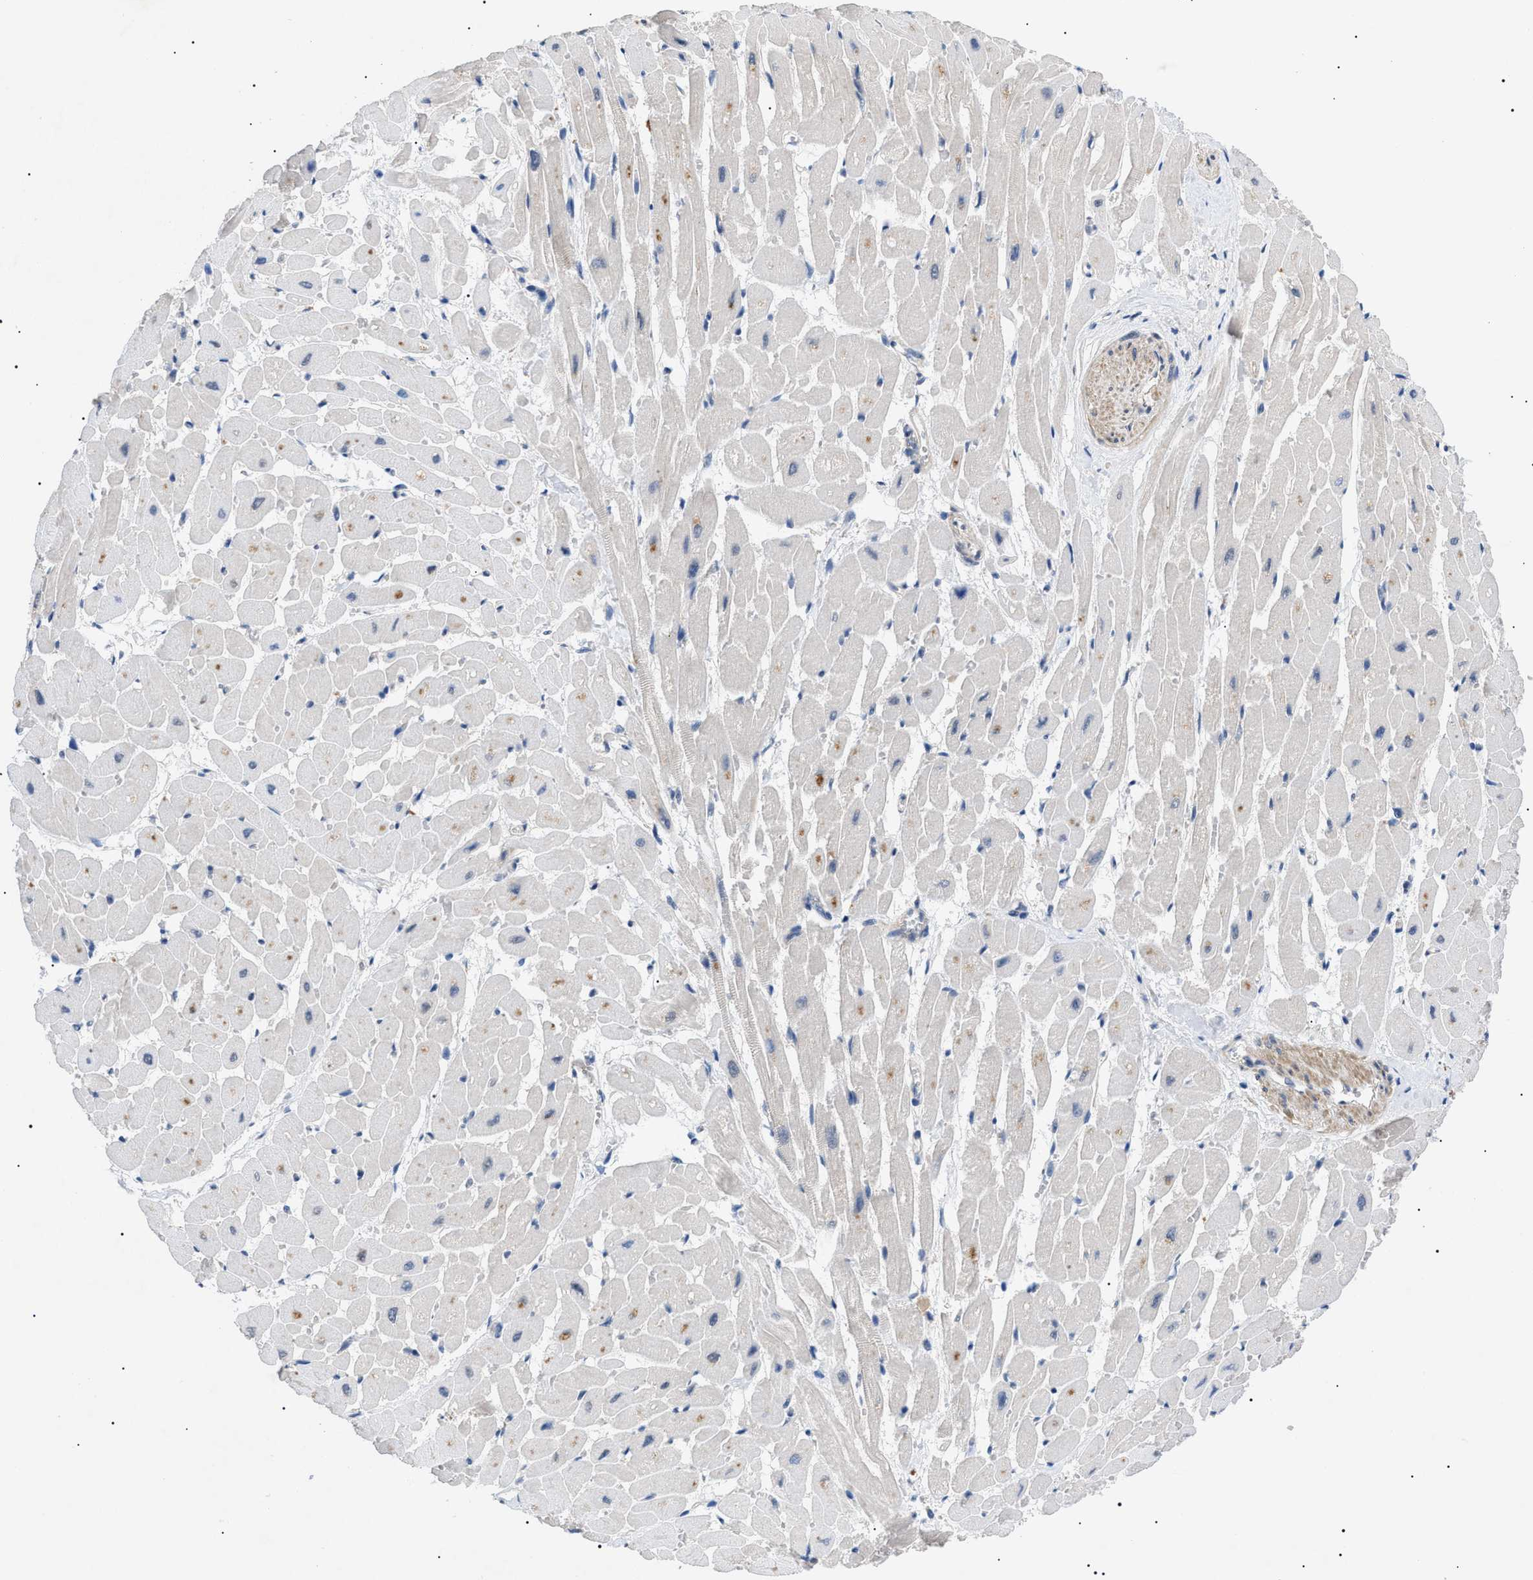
{"staining": {"intensity": "strong", "quantity": "<25%", "location": "cytoplasmic/membranous"}, "tissue": "heart muscle", "cell_type": "Cardiomyocytes", "image_type": "normal", "snomed": [{"axis": "morphology", "description": "Normal tissue, NOS"}, {"axis": "topography", "description": "Heart"}], "caption": "Strong cytoplasmic/membranous staining for a protein is present in approximately <25% of cardiomyocytes of unremarkable heart muscle using immunohistochemistry.", "gene": "RIPK1", "patient": {"sex": "male", "age": 45}}